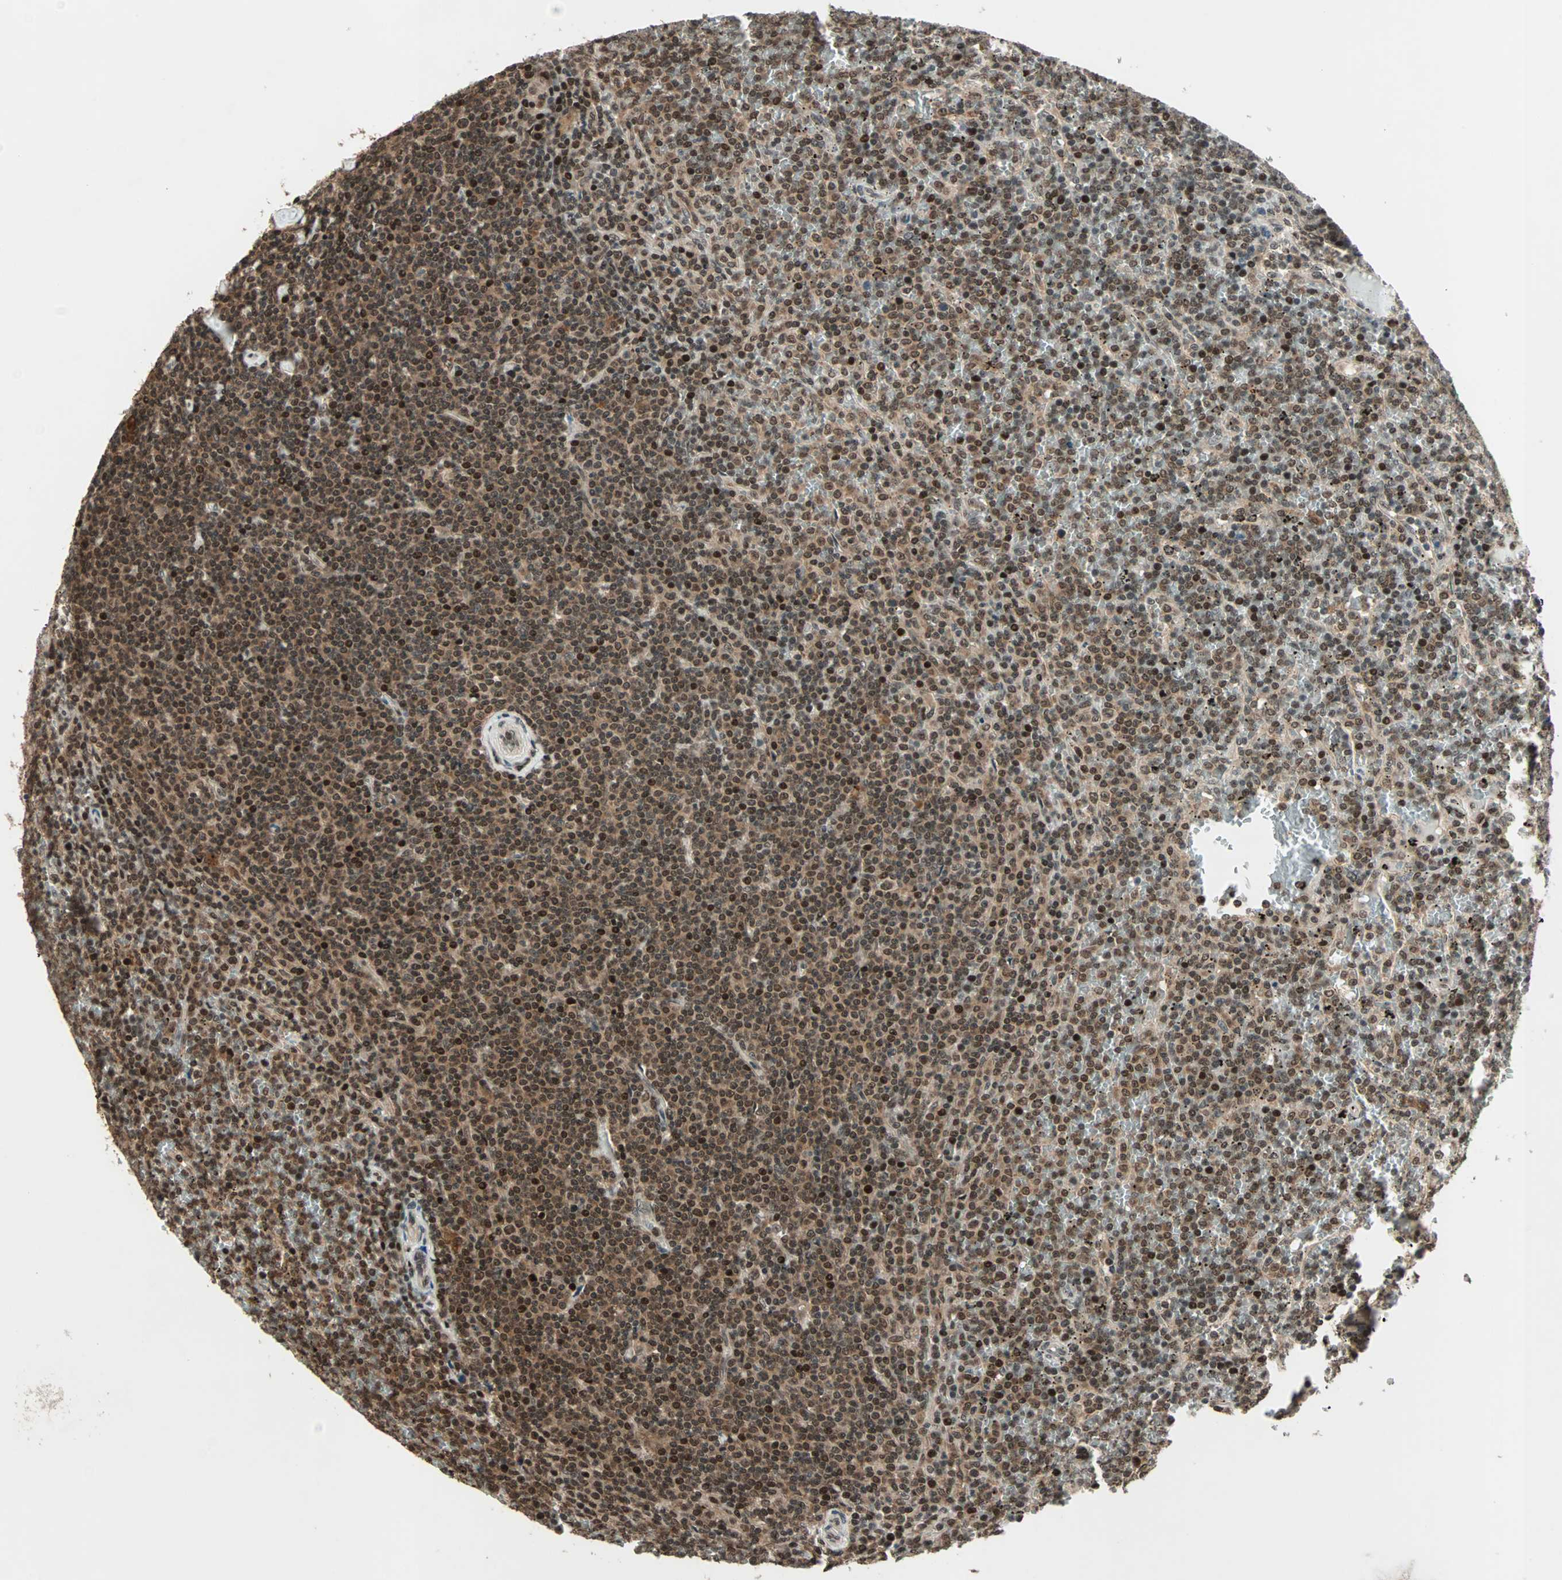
{"staining": {"intensity": "strong", "quantity": ">75%", "location": "cytoplasmic/membranous,nuclear"}, "tissue": "lymphoma", "cell_type": "Tumor cells", "image_type": "cancer", "snomed": [{"axis": "morphology", "description": "Malignant lymphoma, non-Hodgkin's type, Low grade"}, {"axis": "topography", "description": "Spleen"}], "caption": "Human low-grade malignant lymphoma, non-Hodgkin's type stained for a protein (brown) displays strong cytoplasmic/membranous and nuclear positive expression in about >75% of tumor cells.", "gene": "ZNF44", "patient": {"sex": "female", "age": 19}}